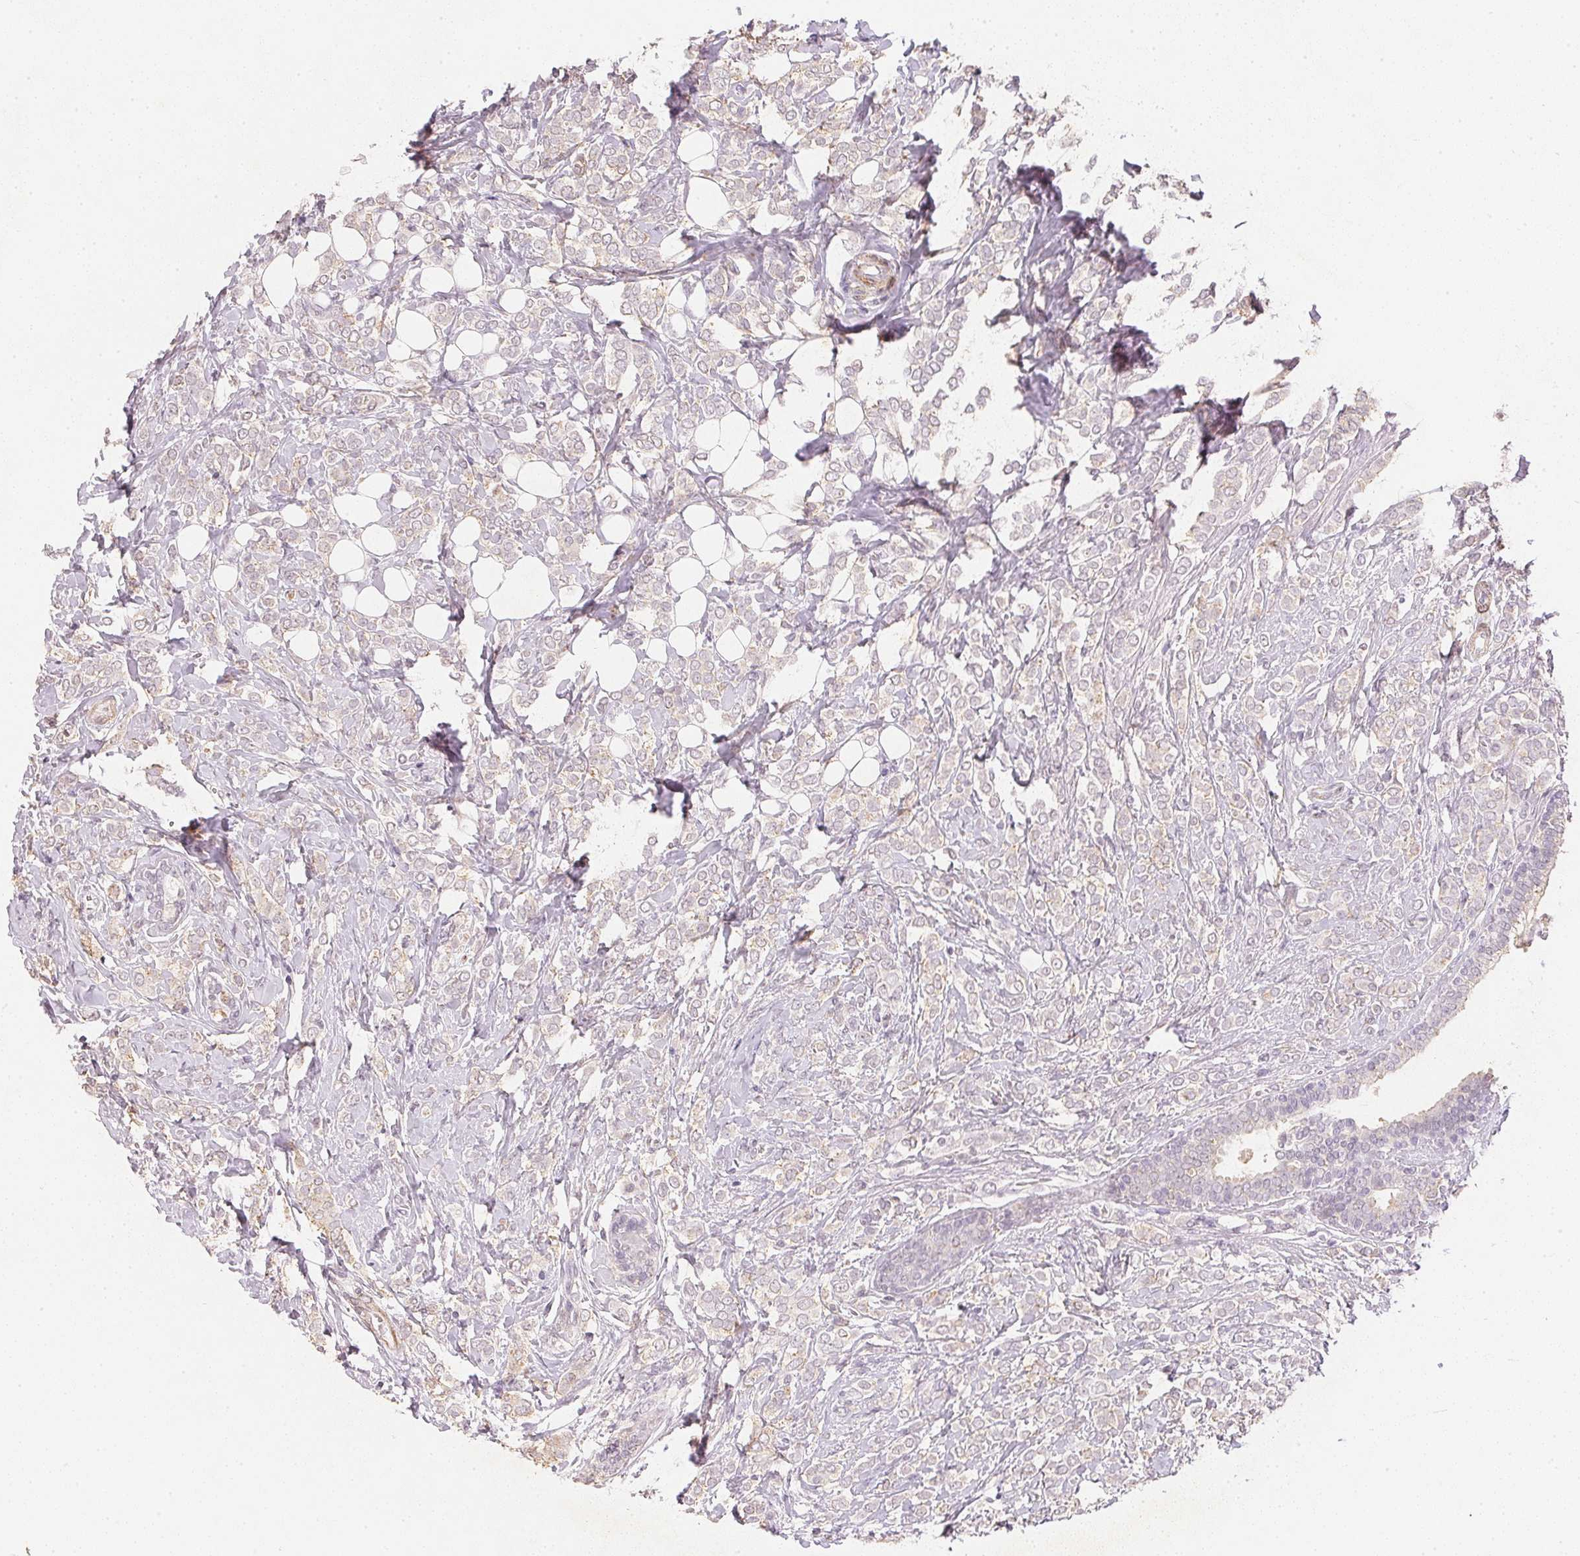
{"staining": {"intensity": "negative", "quantity": "none", "location": "none"}, "tissue": "breast cancer", "cell_type": "Tumor cells", "image_type": "cancer", "snomed": [{"axis": "morphology", "description": "Lobular carcinoma"}, {"axis": "topography", "description": "Breast"}], "caption": "Immunohistochemistry (IHC) of breast lobular carcinoma reveals no positivity in tumor cells. (DAB IHC with hematoxylin counter stain).", "gene": "SMTN", "patient": {"sex": "female", "age": 49}}